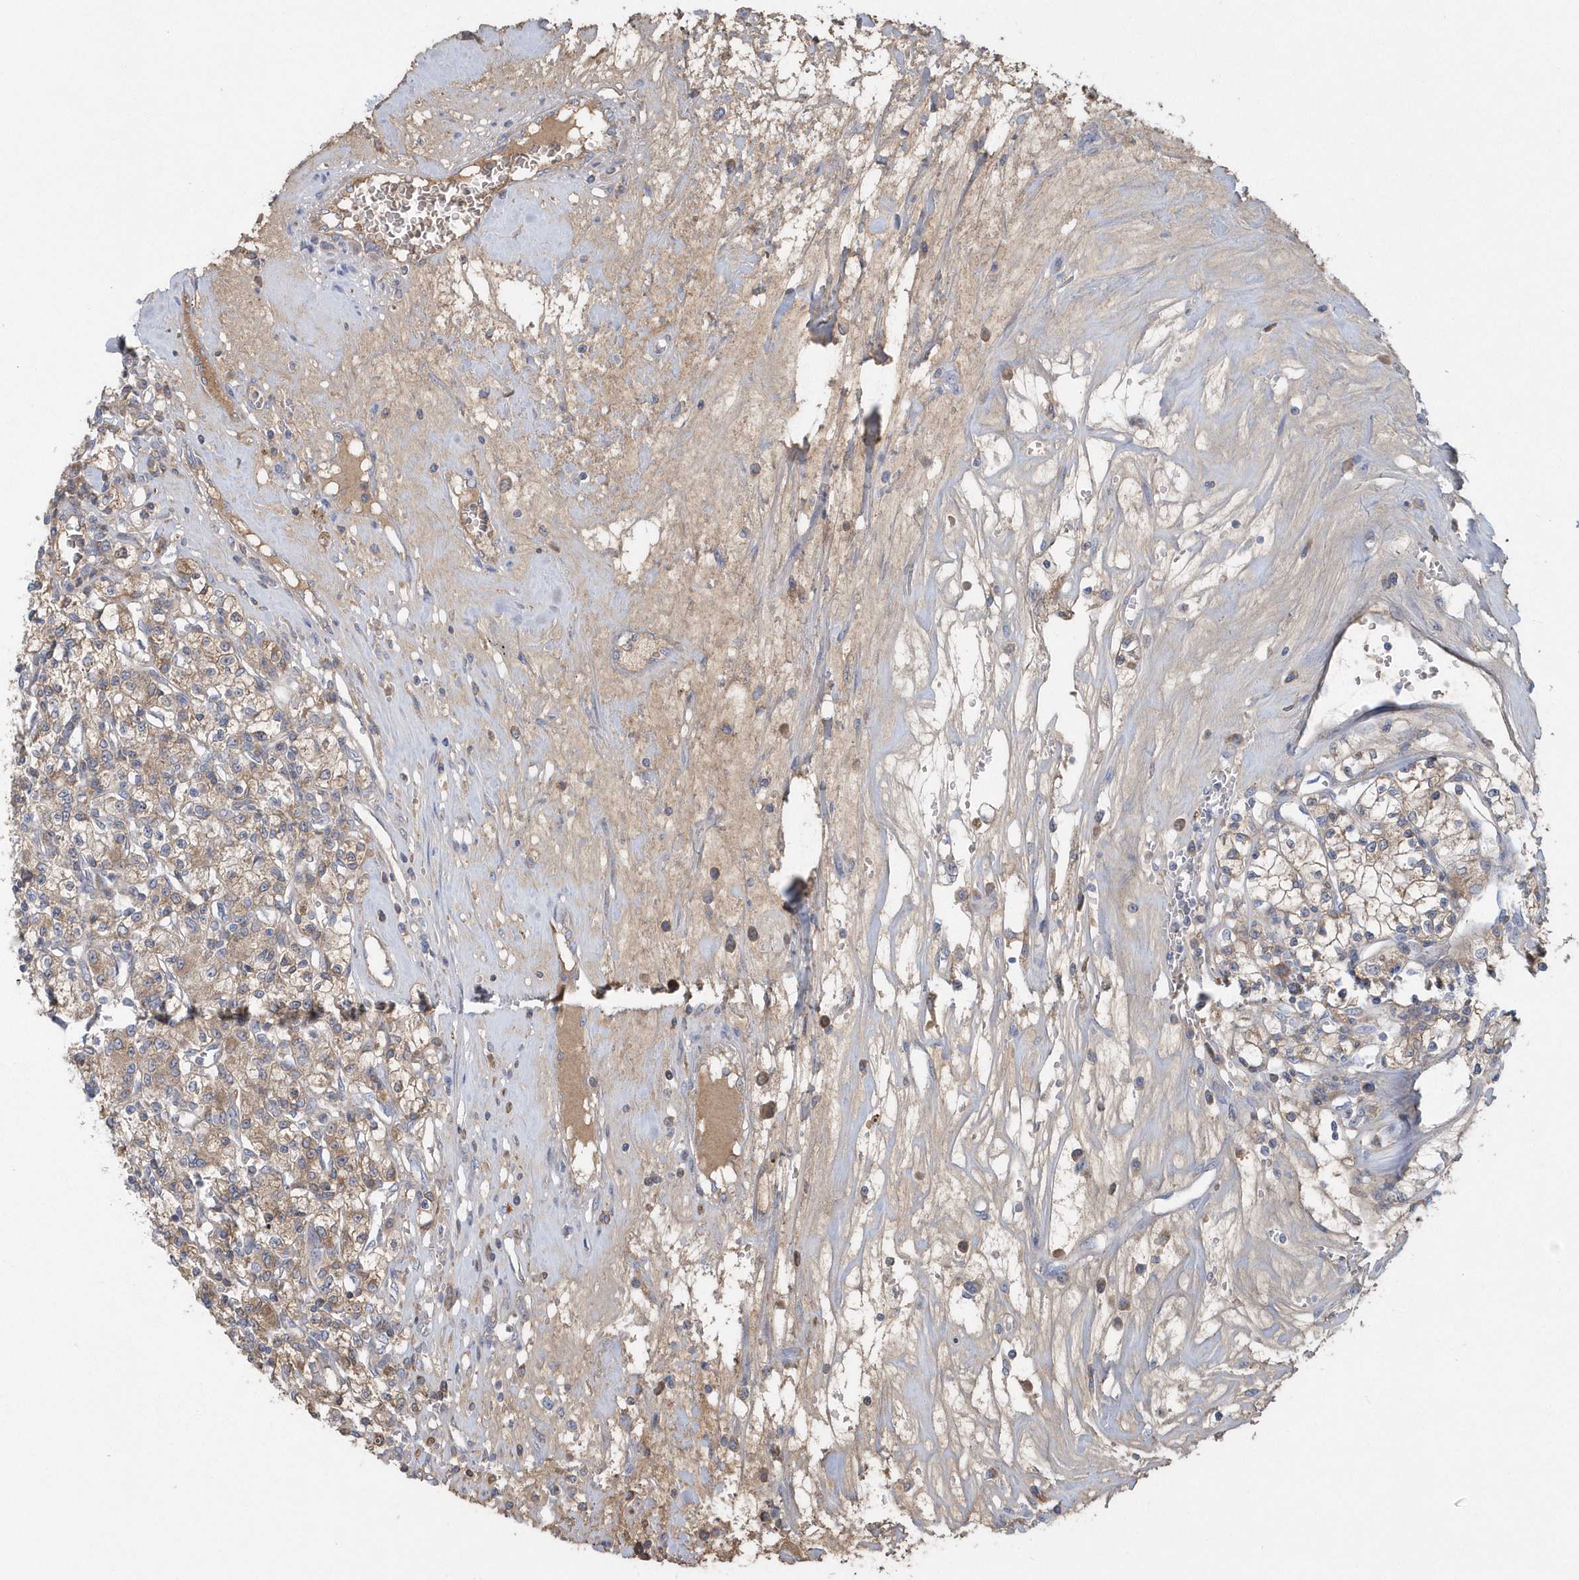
{"staining": {"intensity": "moderate", "quantity": "25%-75%", "location": "cytoplasmic/membranous"}, "tissue": "renal cancer", "cell_type": "Tumor cells", "image_type": "cancer", "snomed": [{"axis": "morphology", "description": "Adenocarcinoma, NOS"}, {"axis": "topography", "description": "Kidney"}], "caption": "This photomicrograph displays immunohistochemistry staining of renal adenocarcinoma, with medium moderate cytoplasmic/membranous positivity in about 25%-75% of tumor cells.", "gene": "SPATA18", "patient": {"sex": "female", "age": 59}}